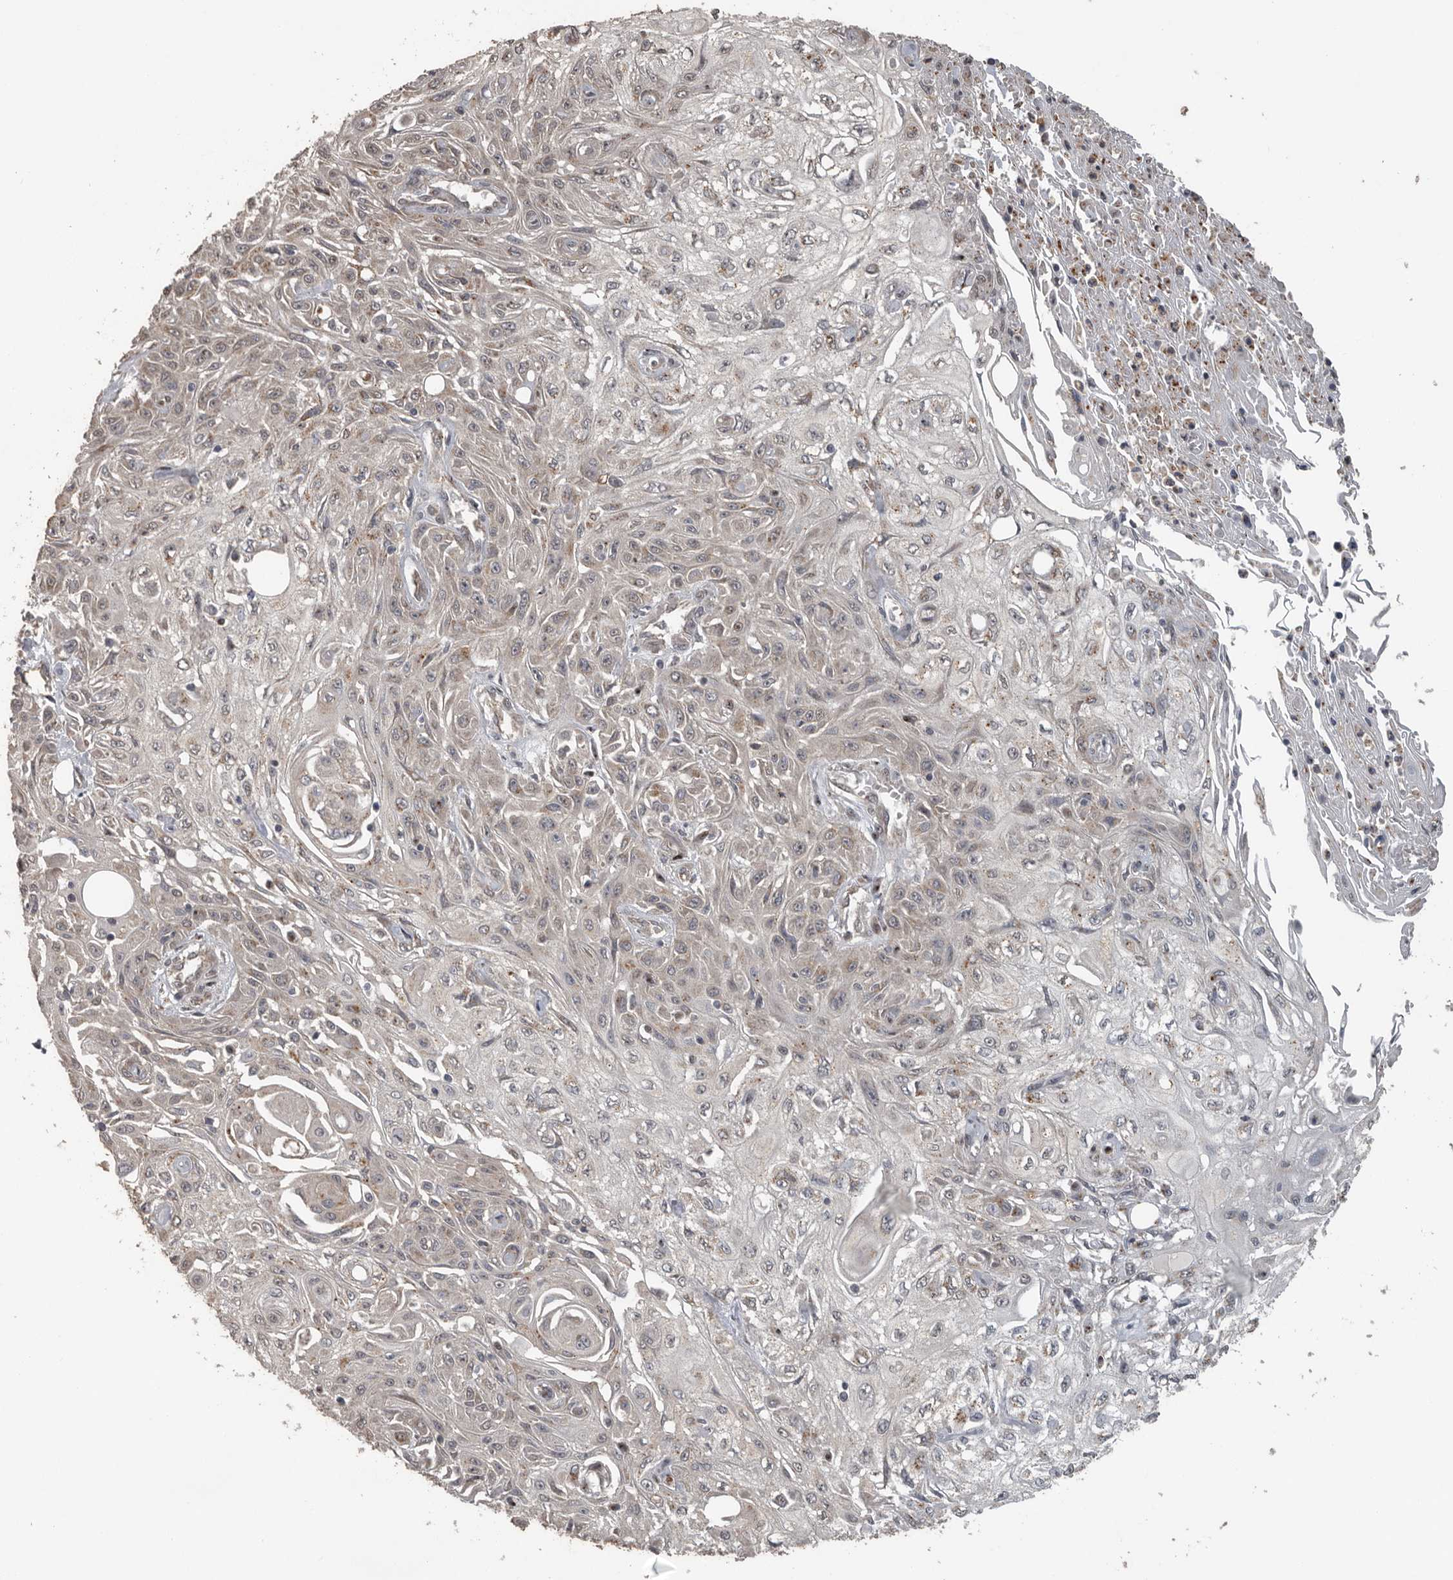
{"staining": {"intensity": "negative", "quantity": "none", "location": "none"}, "tissue": "skin cancer", "cell_type": "Tumor cells", "image_type": "cancer", "snomed": [{"axis": "morphology", "description": "Squamous cell carcinoma, NOS"}, {"axis": "morphology", "description": "Squamous cell carcinoma, metastatic, NOS"}, {"axis": "topography", "description": "Skin"}, {"axis": "topography", "description": "Lymph node"}], "caption": "Protein analysis of skin metastatic squamous cell carcinoma displays no significant expression in tumor cells.", "gene": "CEP350", "patient": {"sex": "male", "age": 75}}